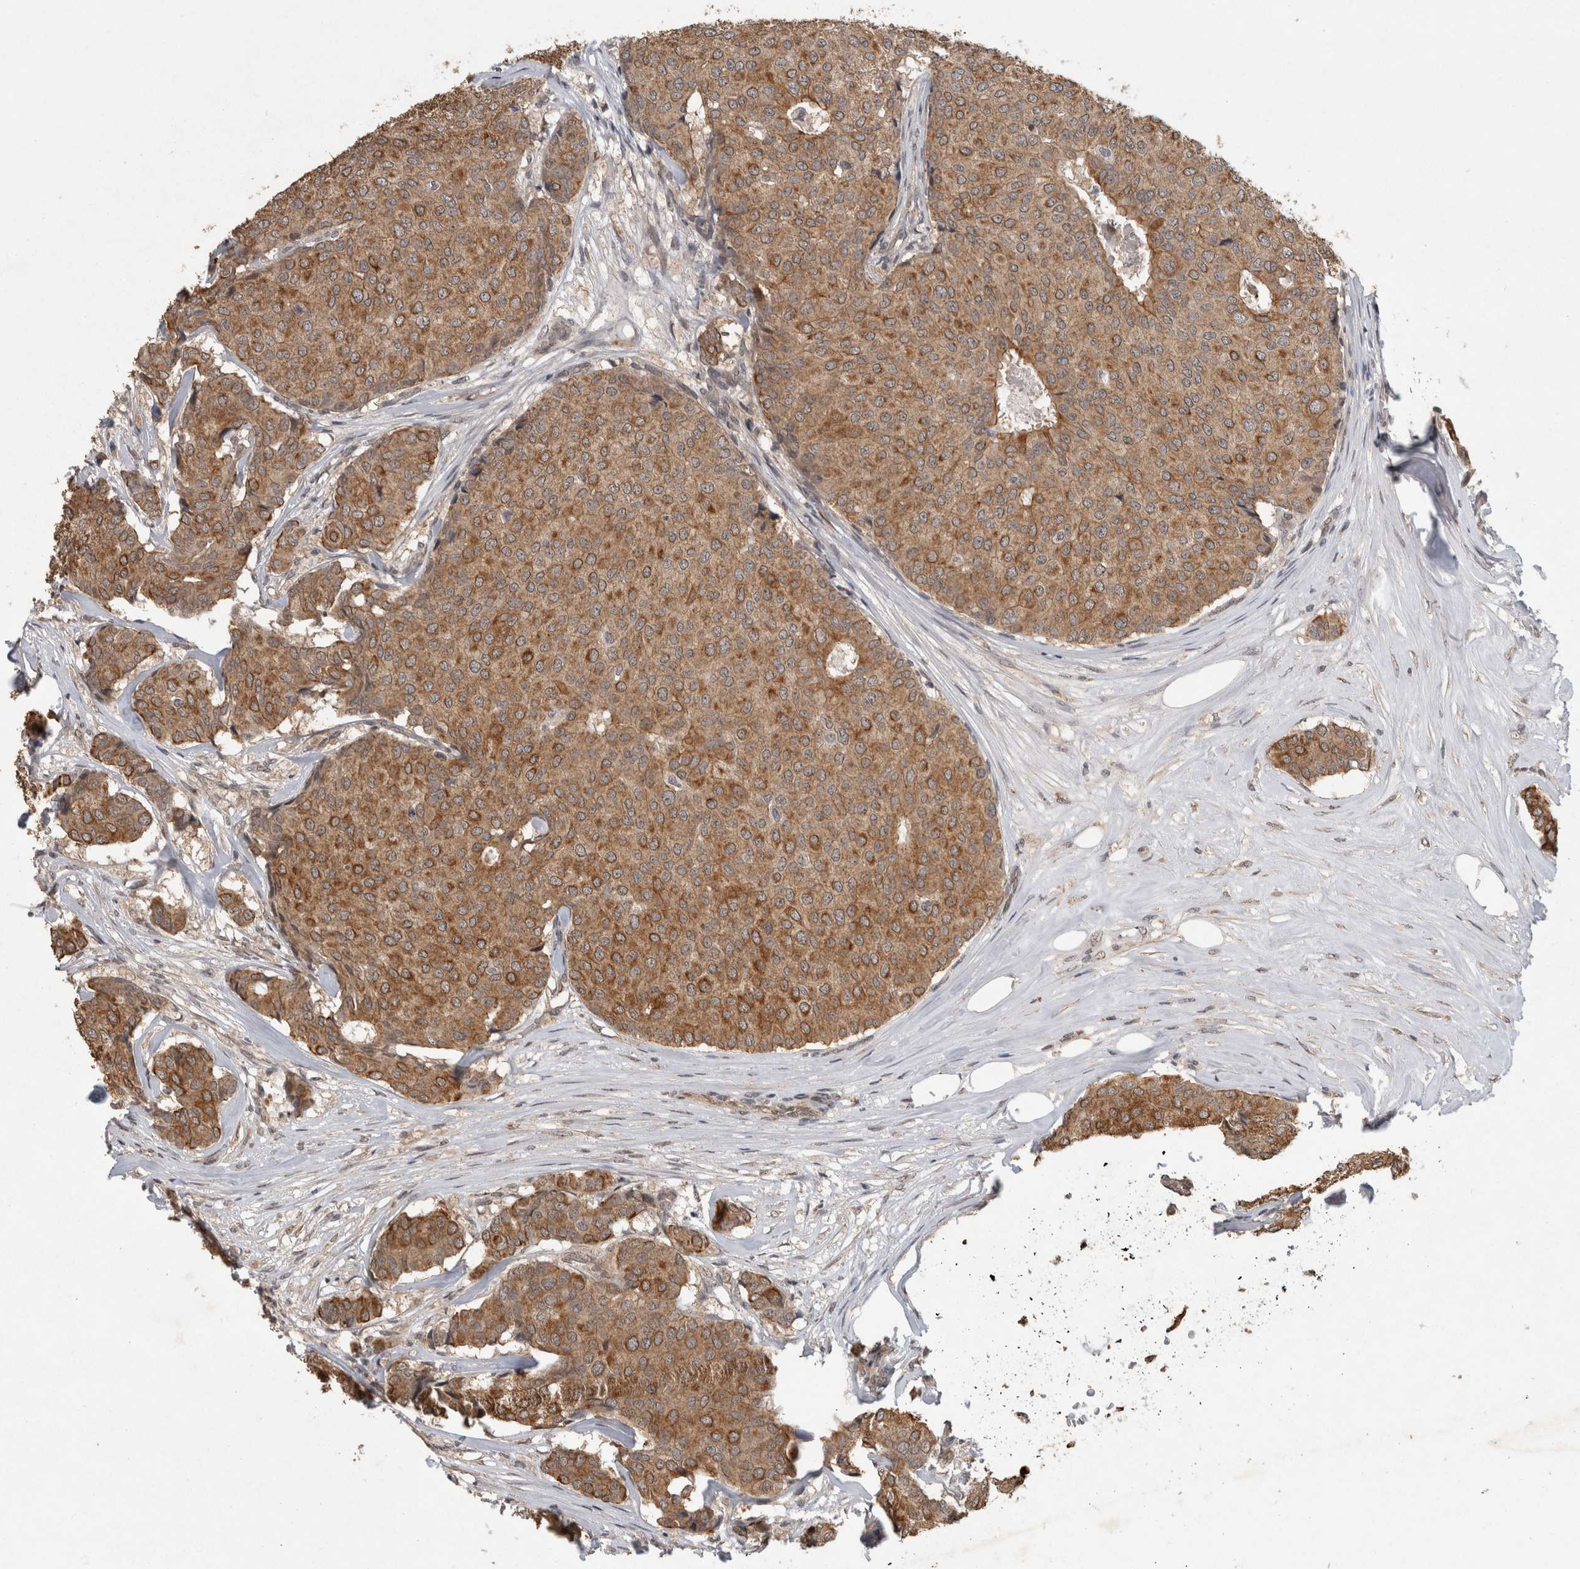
{"staining": {"intensity": "moderate", "quantity": ">75%", "location": "cytoplasmic/membranous"}, "tissue": "breast cancer", "cell_type": "Tumor cells", "image_type": "cancer", "snomed": [{"axis": "morphology", "description": "Duct carcinoma"}, {"axis": "topography", "description": "Breast"}], "caption": "Immunohistochemical staining of human invasive ductal carcinoma (breast) displays medium levels of moderate cytoplasmic/membranous expression in approximately >75% of tumor cells. Nuclei are stained in blue.", "gene": "RHPN1", "patient": {"sex": "female", "age": 75}}